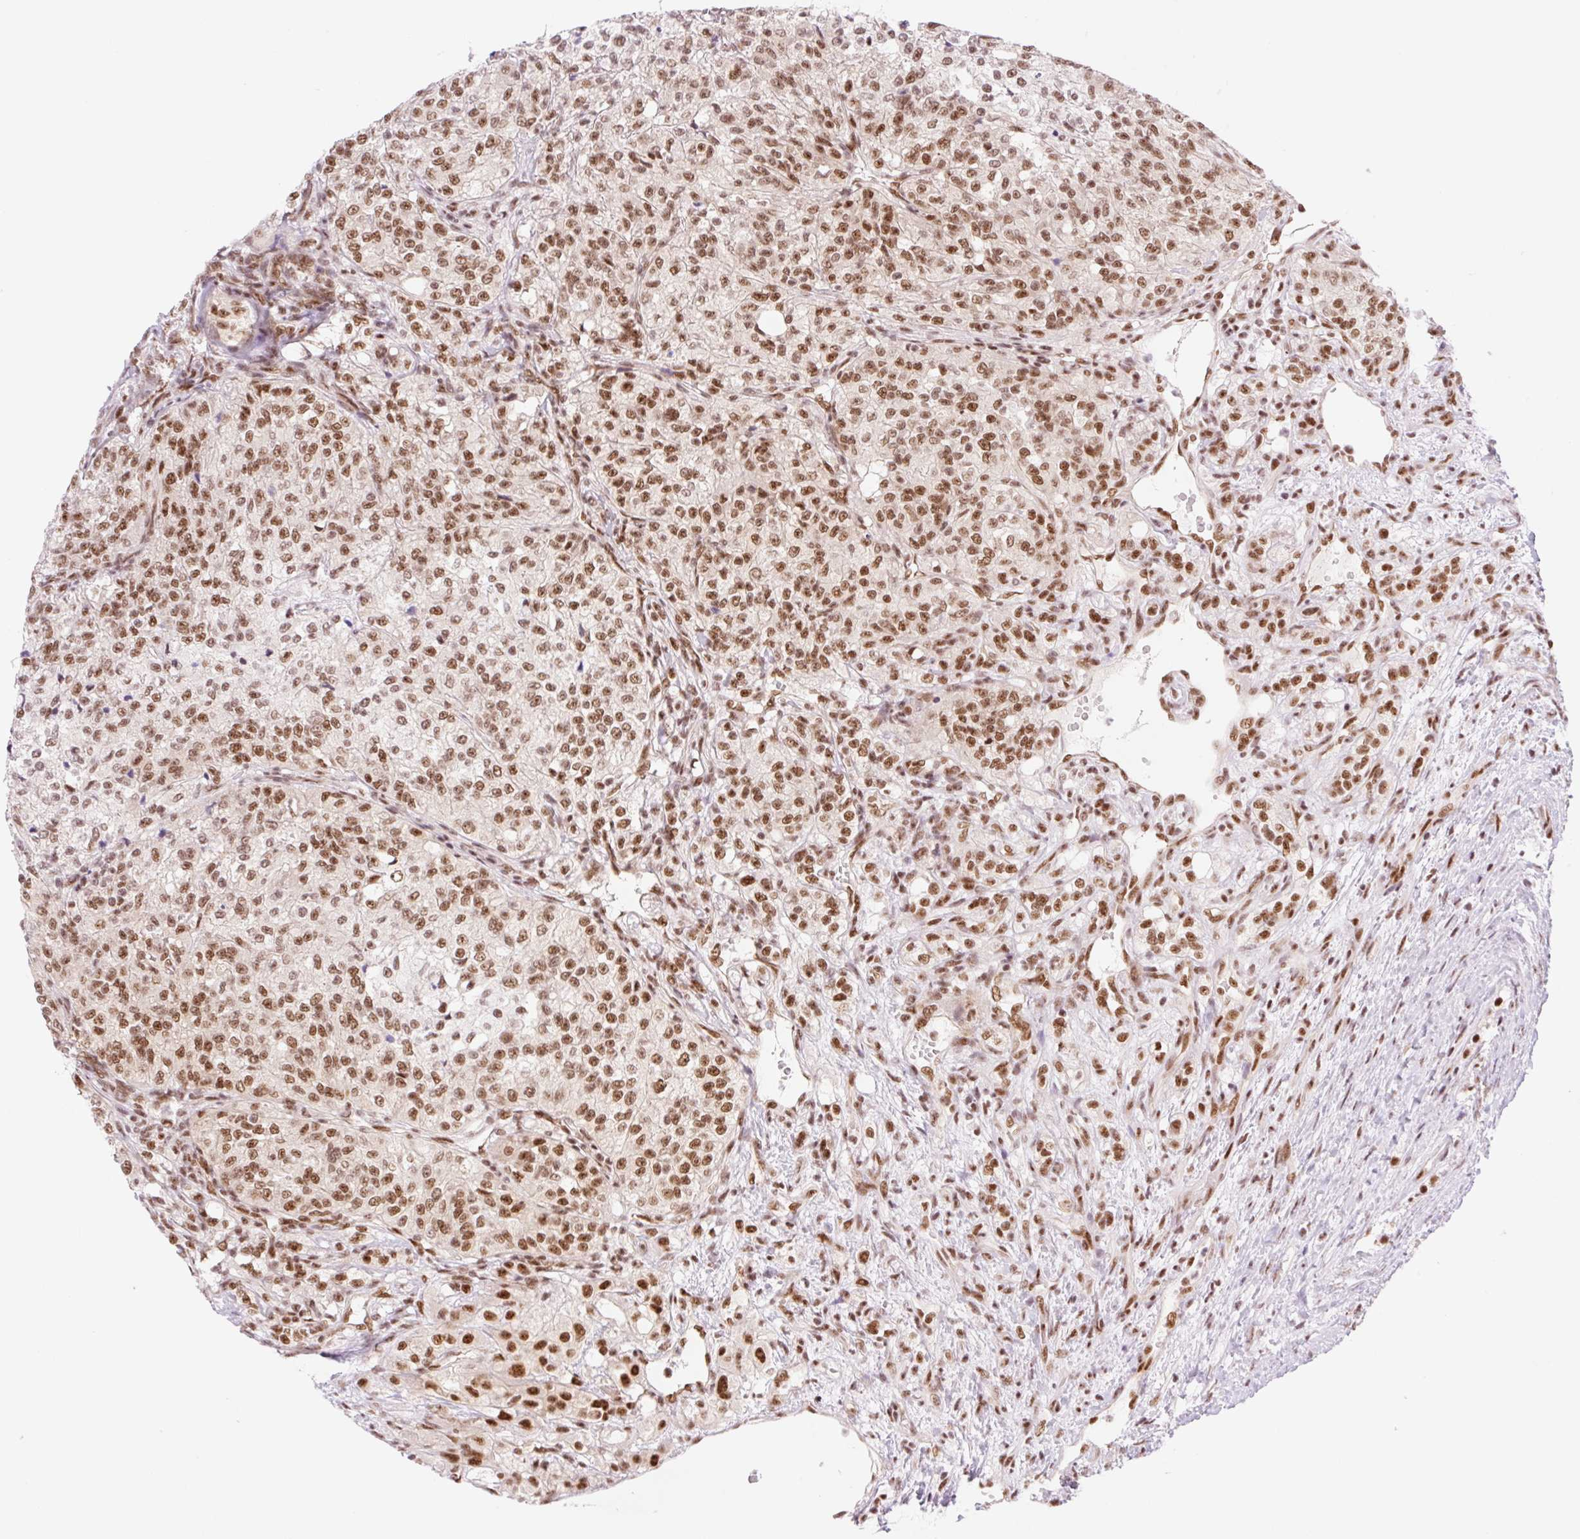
{"staining": {"intensity": "moderate", "quantity": ">75%", "location": "nuclear"}, "tissue": "renal cancer", "cell_type": "Tumor cells", "image_type": "cancer", "snomed": [{"axis": "morphology", "description": "Adenocarcinoma, NOS"}, {"axis": "topography", "description": "Kidney"}], "caption": "Human renal cancer stained with a protein marker demonstrates moderate staining in tumor cells.", "gene": "PRDM11", "patient": {"sex": "female", "age": 63}}